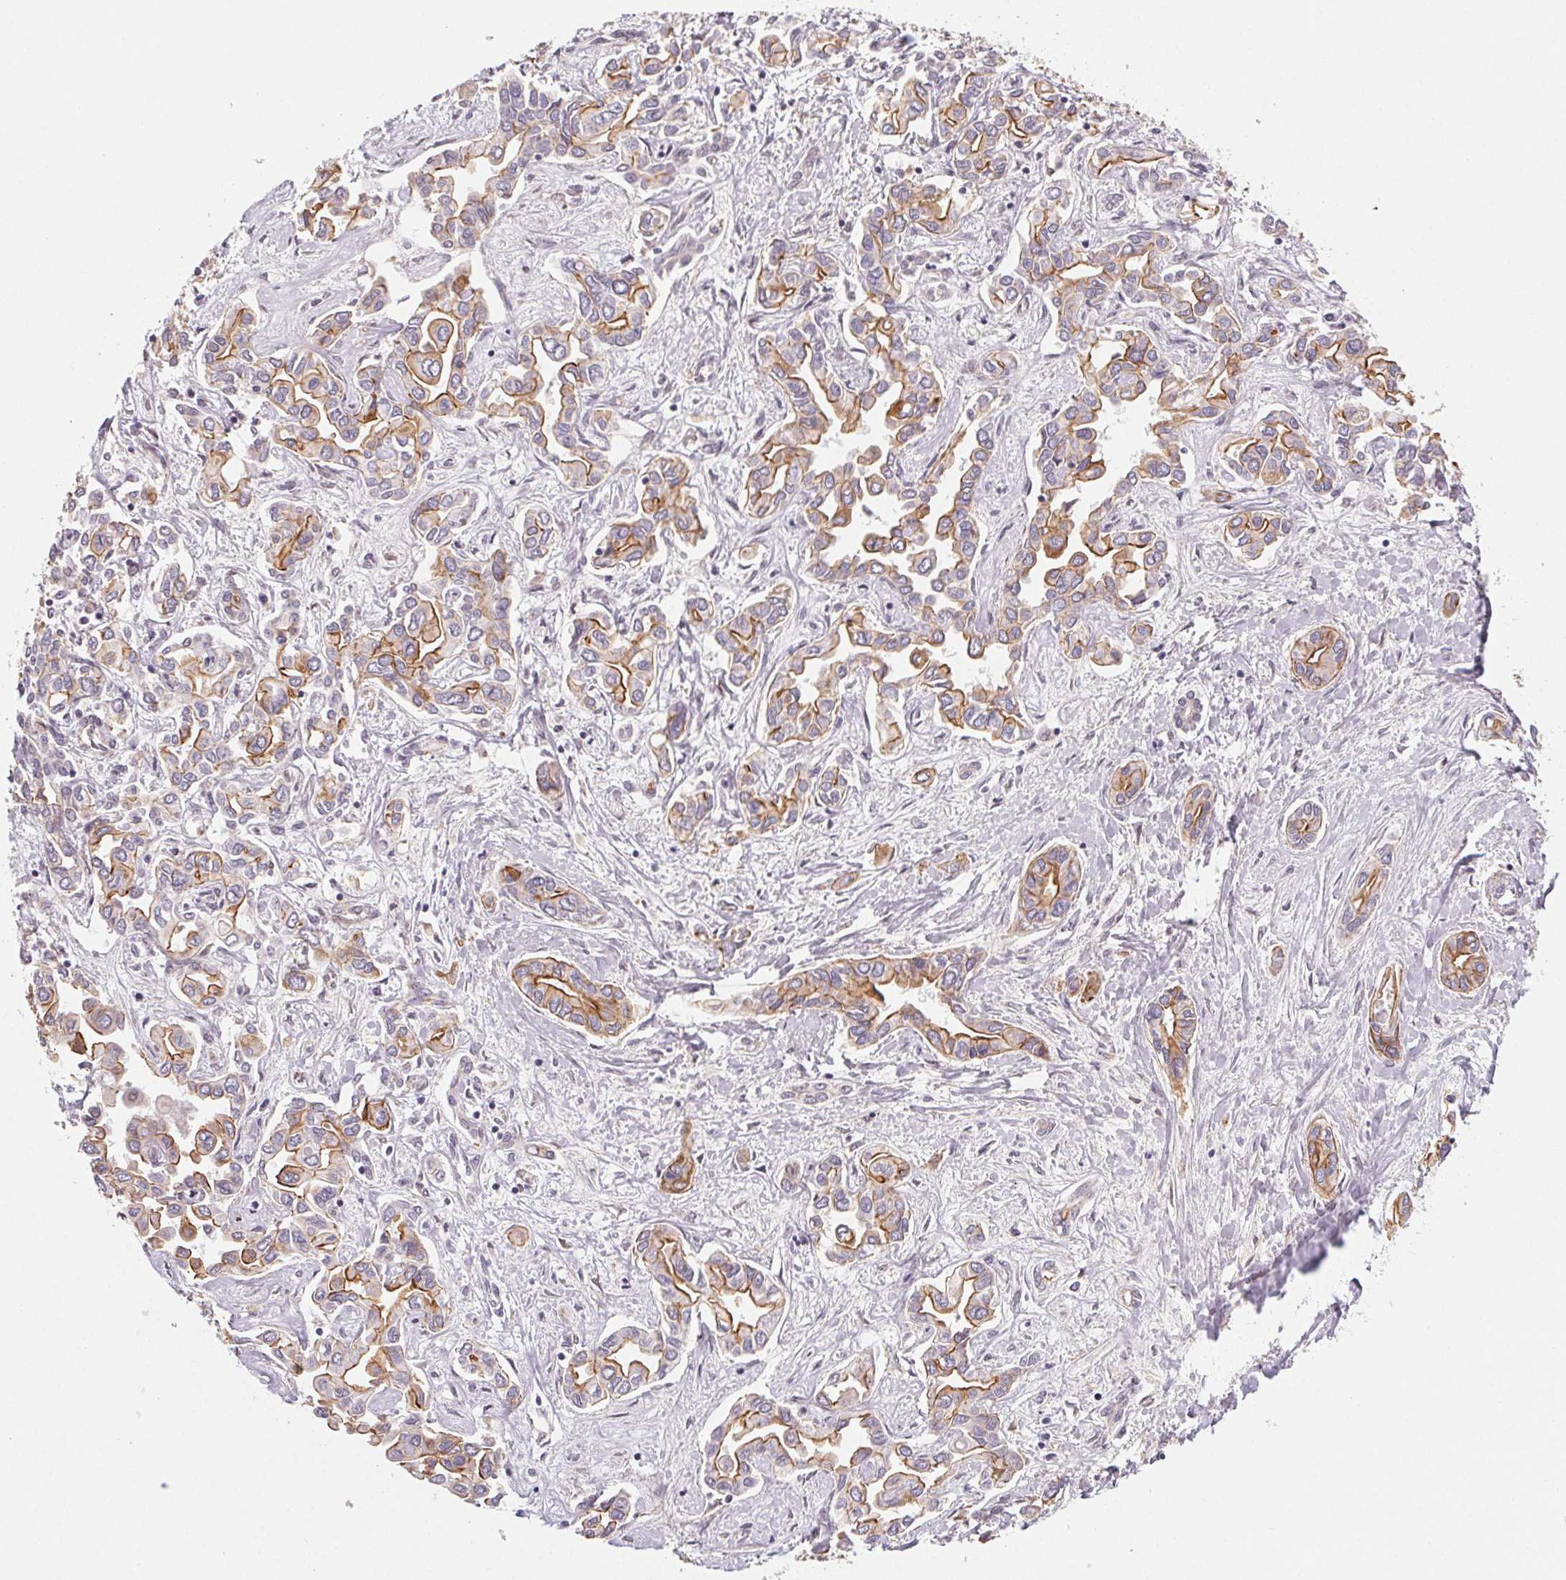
{"staining": {"intensity": "moderate", "quantity": "25%-75%", "location": "cytoplasmic/membranous"}, "tissue": "liver cancer", "cell_type": "Tumor cells", "image_type": "cancer", "snomed": [{"axis": "morphology", "description": "Cholangiocarcinoma"}, {"axis": "topography", "description": "Liver"}], "caption": "Immunohistochemical staining of human liver cholangiocarcinoma demonstrates medium levels of moderate cytoplasmic/membranous expression in approximately 25%-75% of tumor cells.", "gene": "PLA2G4F", "patient": {"sex": "female", "age": 64}}